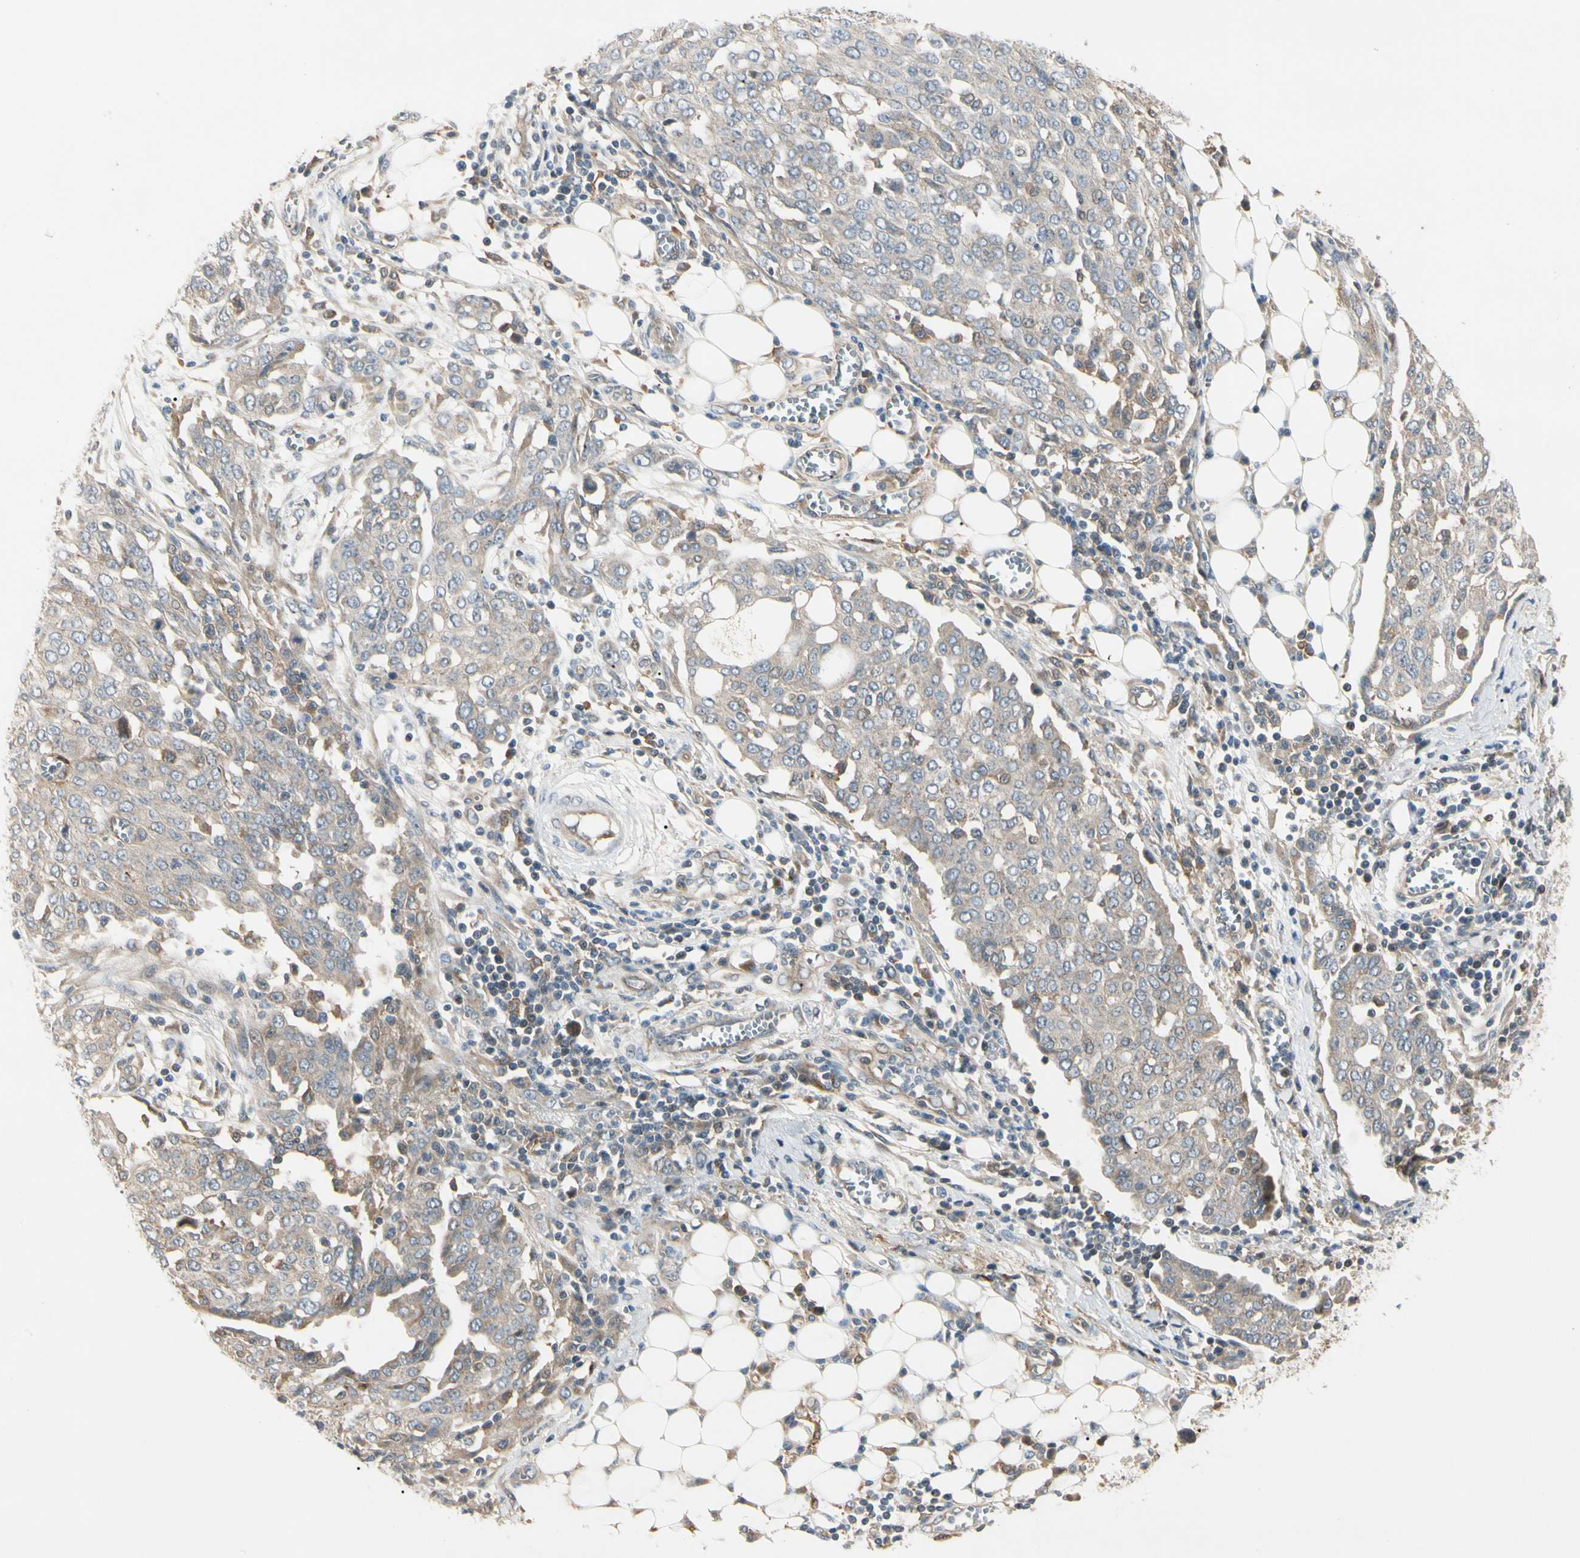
{"staining": {"intensity": "weak", "quantity": ">75%", "location": "cytoplasmic/membranous"}, "tissue": "ovarian cancer", "cell_type": "Tumor cells", "image_type": "cancer", "snomed": [{"axis": "morphology", "description": "Cystadenocarcinoma, serous, NOS"}, {"axis": "topography", "description": "Soft tissue"}, {"axis": "topography", "description": "Ovary"}], "caption": "DAB (3,3'-diaminobenzidine) immunohistochemical staining of human ovarian serous cystadenocarcinoma demonstrates weak cytoplasmic/membranous protein expression in about >75% of tumor cells. (brown staining indicates protein expression, while blue staining denotes nuclei).", "gene": "F2R", "patient": {"sex": "female", "age": 57}}